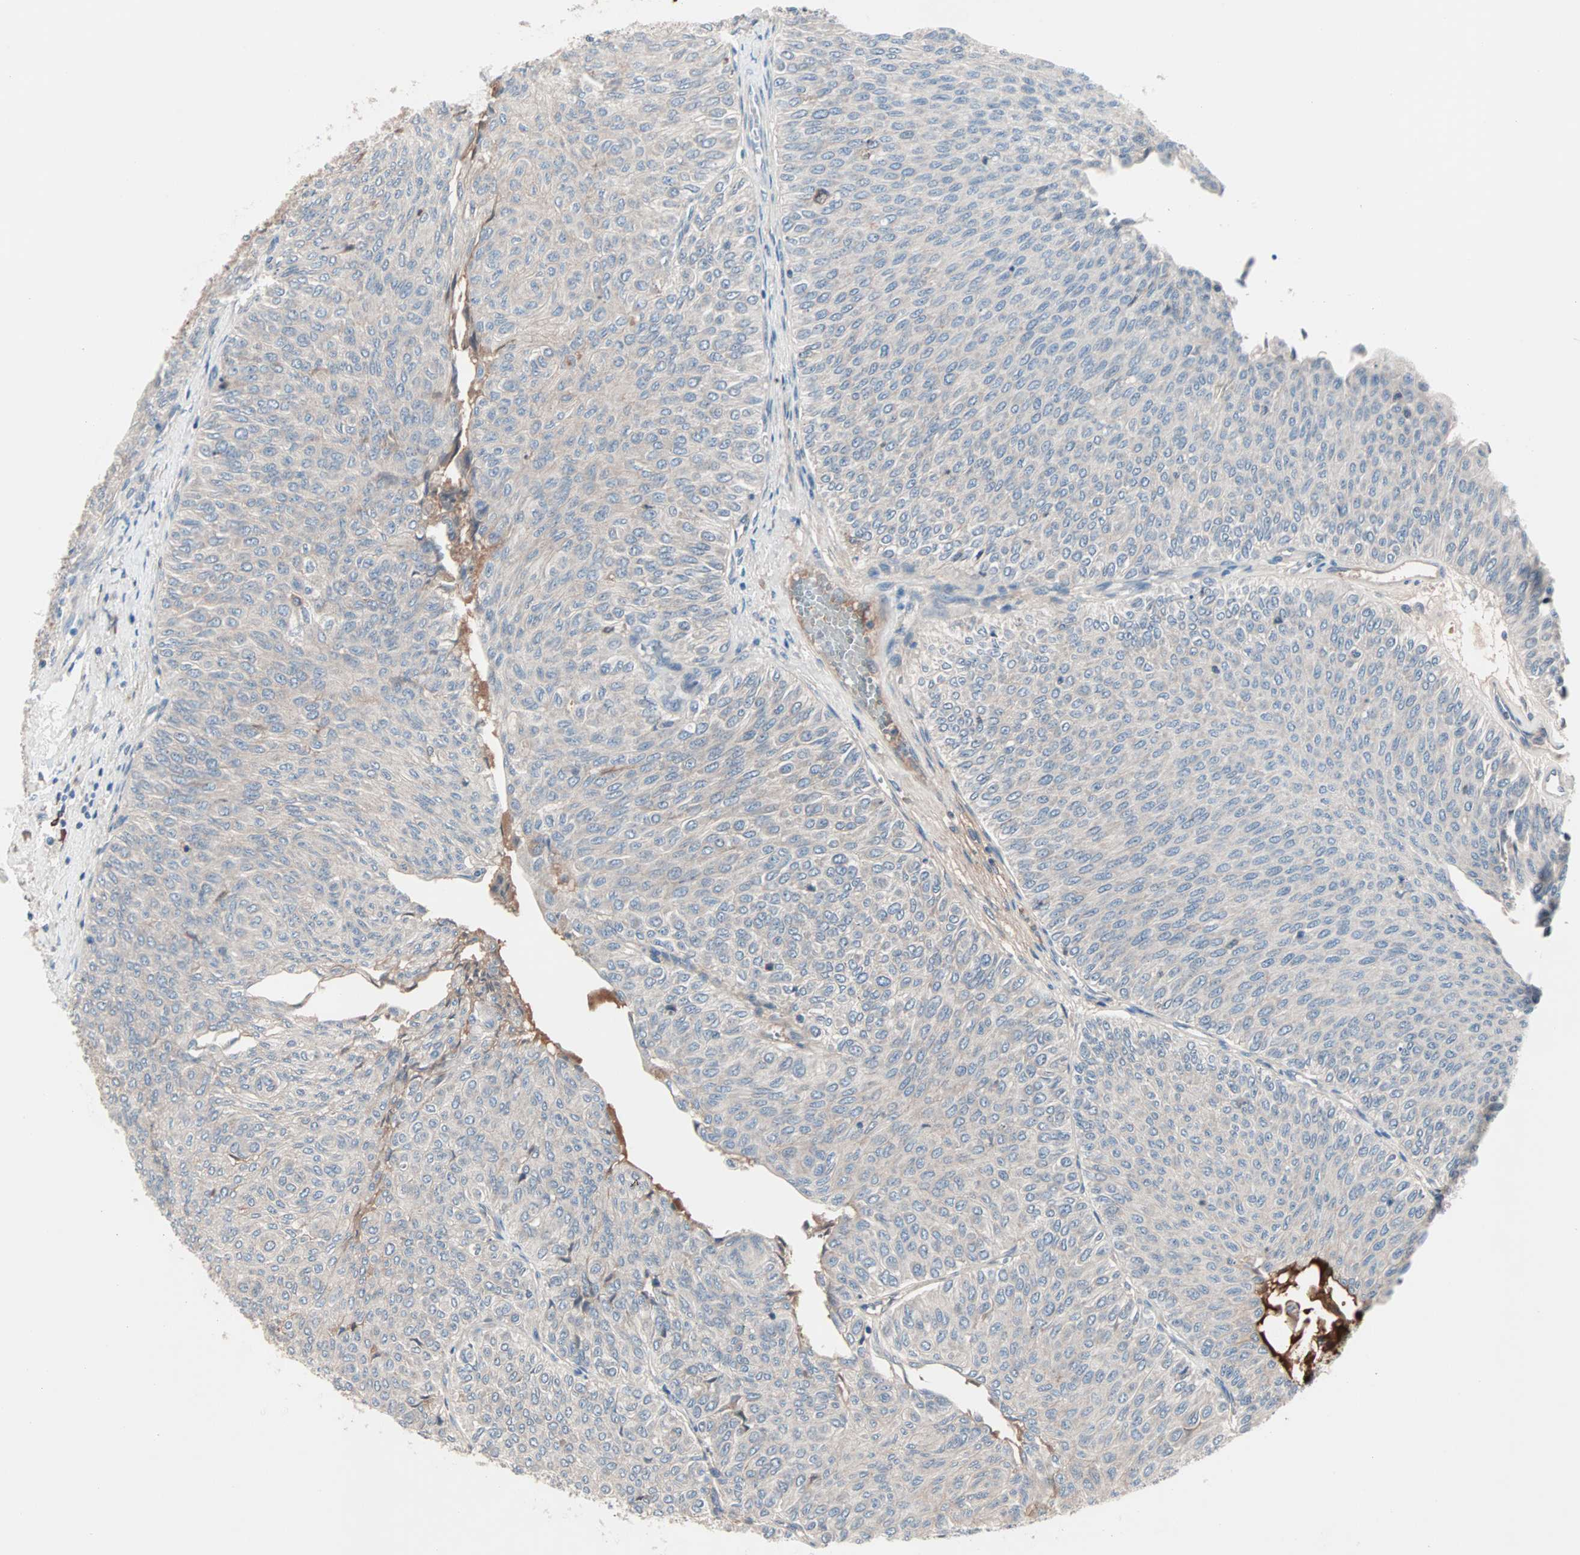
{"staining": {"intensity": "negative", "quantity": "none", "location": "none"}, "tissue": "urothelial cancer", "cell_type": "Tumor cells", "image_type": "cancer", "snomed": [{"axis": "morphology", "description": "Urothelial carcinoma, Low grade"}, {"axis": "topography", "description": "Urinary bladder"}], "caption": "Tumor cells show no significant protein expression in urothelial cancer. Nuclei are stained in blue.", "gene": "CAD", "patient": {"sex": "male", "age": 78}}